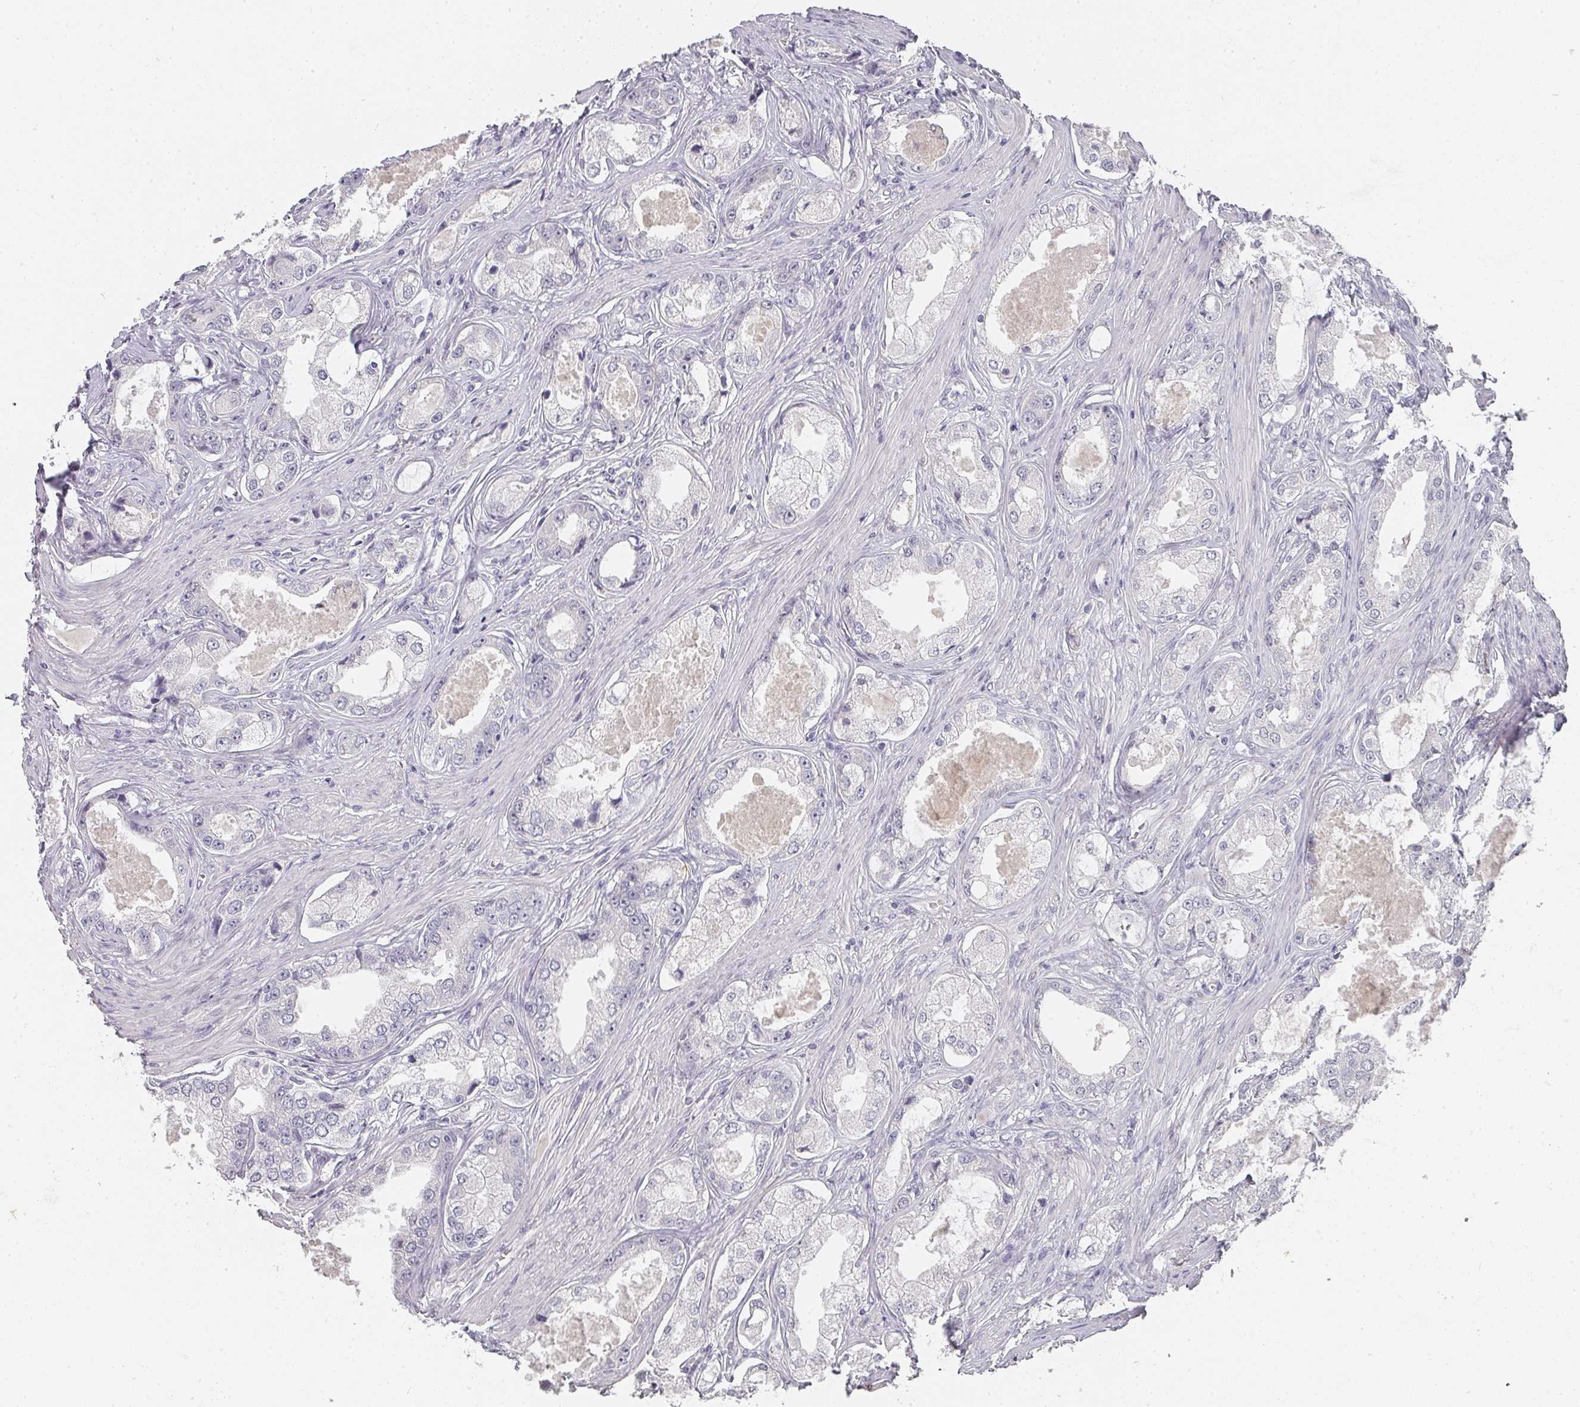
{"staining": {"intensity": "negative", "quantity": "none", "location": "none"}, "tissue": "prostate cancer", "cell_type": "Tumor cells", "image_type": "cancer", "snomed": [{"axis": "morphology", "description": "Adenocarcinoma, Low grade"}, {"axis": "topography", "description": "Prostate"}], "caption": "High power microscopy micrograph of an IHC micrograph of prostate adenocarcinoma (low-grade), revealing no significant positivity in tumor cells.", "gene": "SHISA2", "patient": {"sex": "male", "age": 68}}